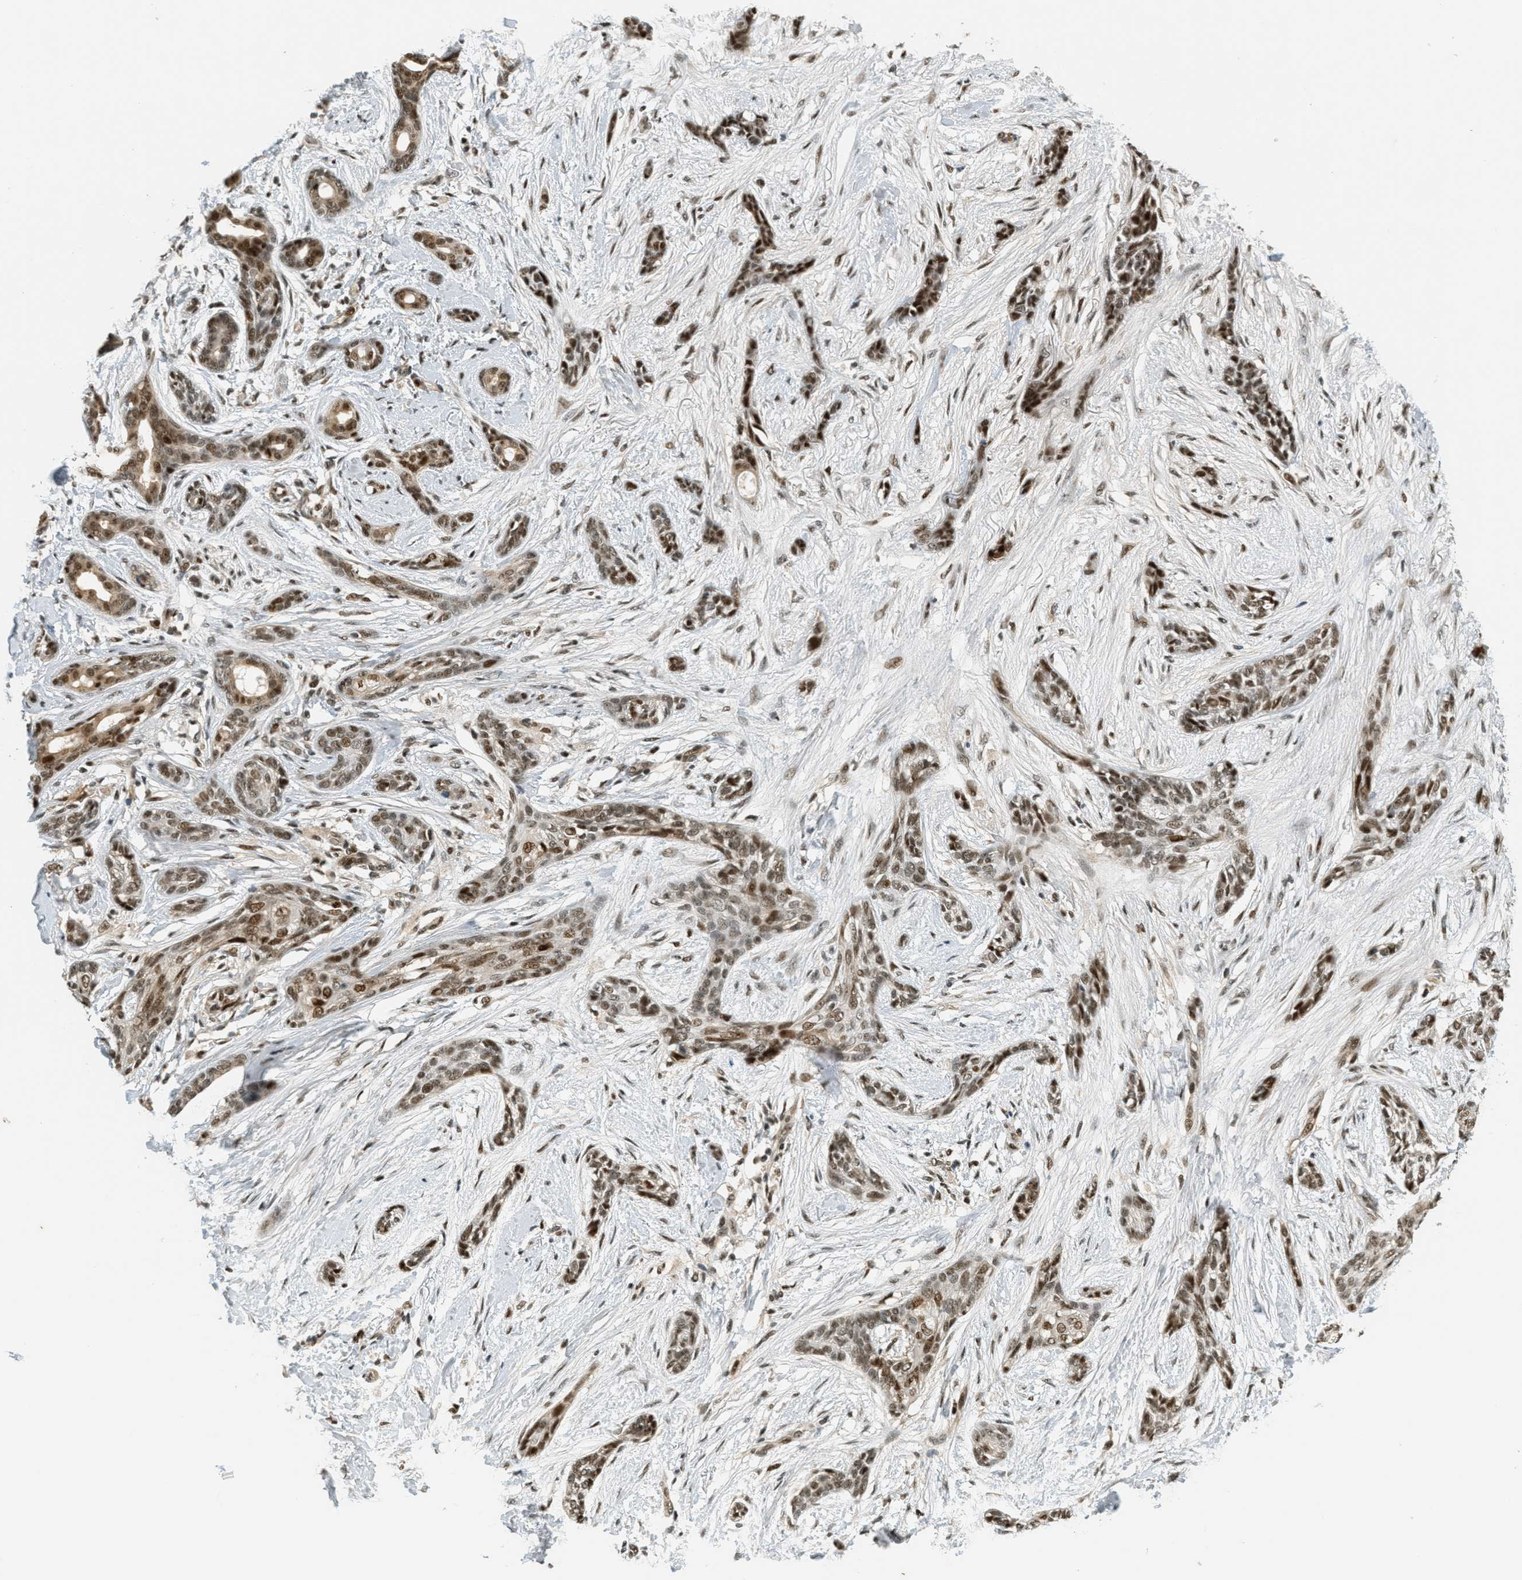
{"staining": {"intensity": "moderate", "quantity": ">75%", "location": "nuclear"}, "tissue": "skin cancer", "cell_type": "Tumor cells", "image_type": "cancer", "snomed": [{"axis": "morphology", "description": "Basal cell carcinoma"}, {"axis": "morphology", "description": "Adnexal tumor, benign"}, {"axis": "topography", "description": "Skin"}], "caption": "The micrograph demonstrates immunohistochemical staining of skin cancer. There is moderate nuclear staining is seen in approximately >75% of tumor cells. The staining was performed using DAB to visualize the protein expression in brown, while the nuclei were stained in blue with hematoxylin (Magnification: 20x).", "gene": "FOXM1", "patient": {"sex": "female", "age": 42}}